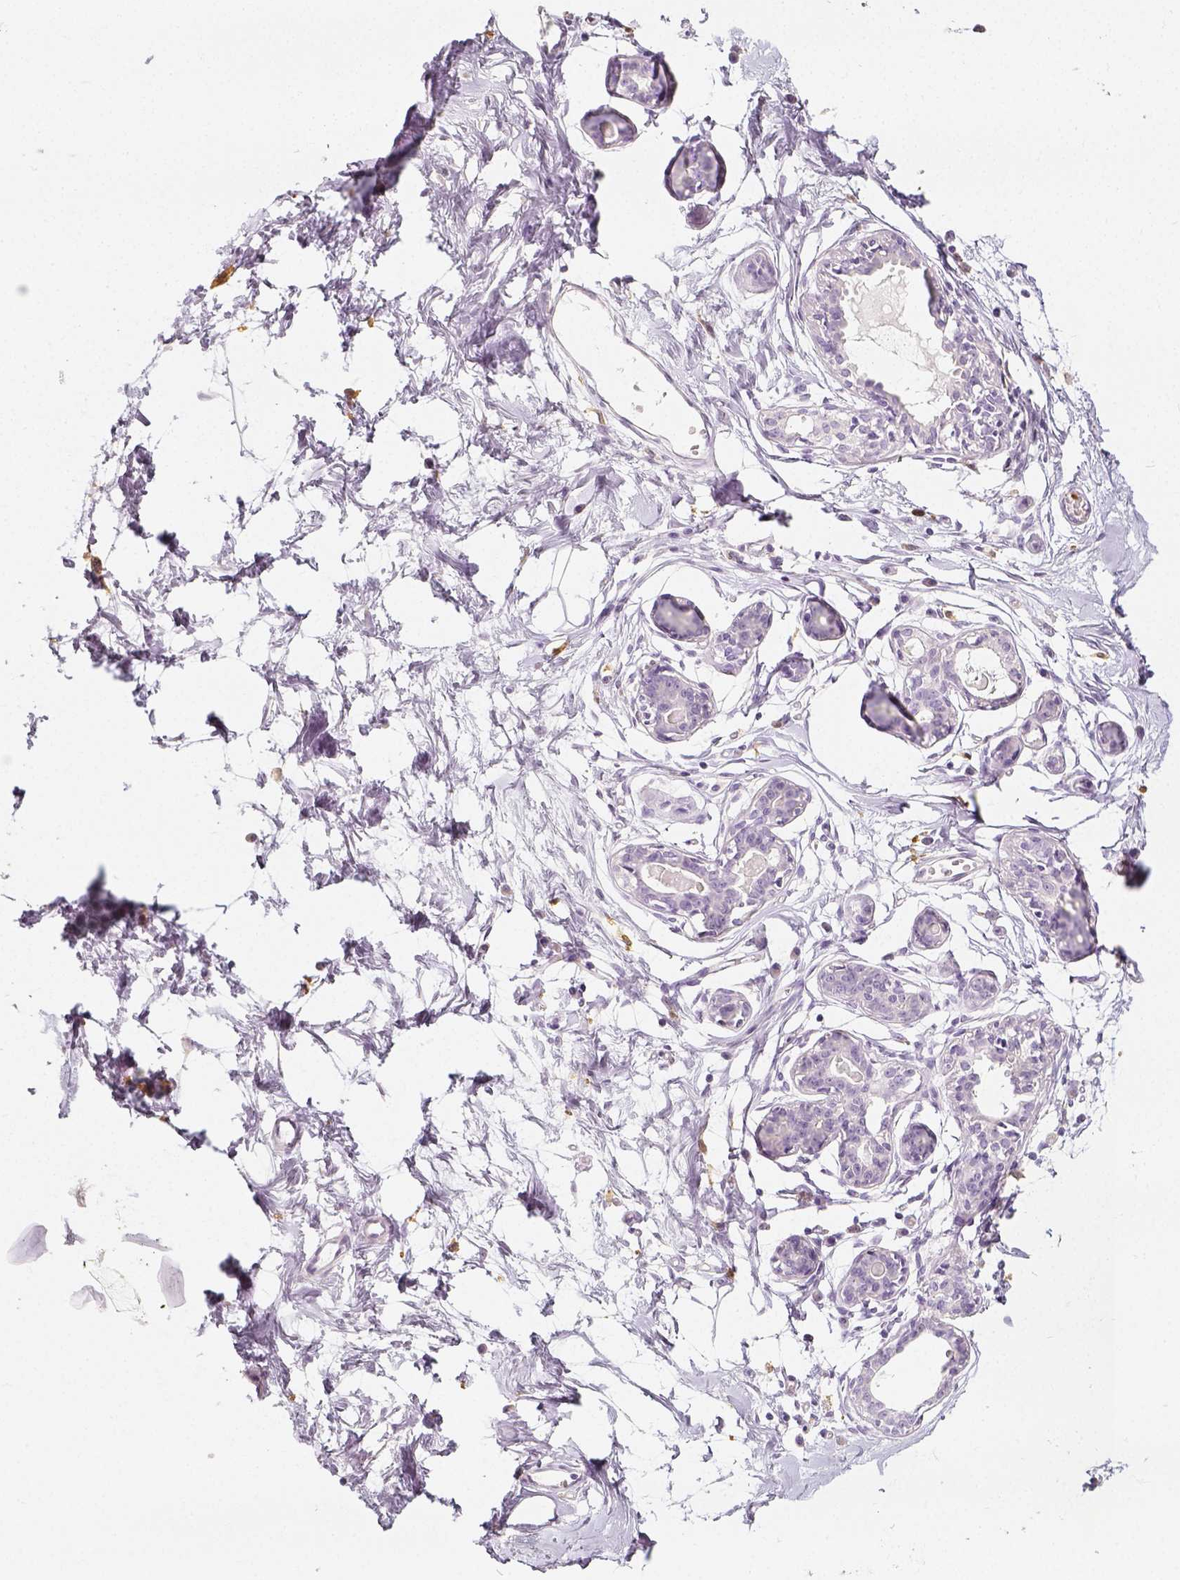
{"staining": {"intensity": "negative", "quantity": "none", "location": "none"}, "tissue": "breast", "cell_type": "Adipocytes", "image_type": "normal", "snomed": [{"axis": "morphology", "description": "Normal tissue, NOS"}, {"axis": "topography", "description": "Breast"}], "caption": "Histopathology image shows no protein expression in adipocytes of benign breast.", "gene": "NECAB2", "patient": {"sex": "female", "age": 45}}